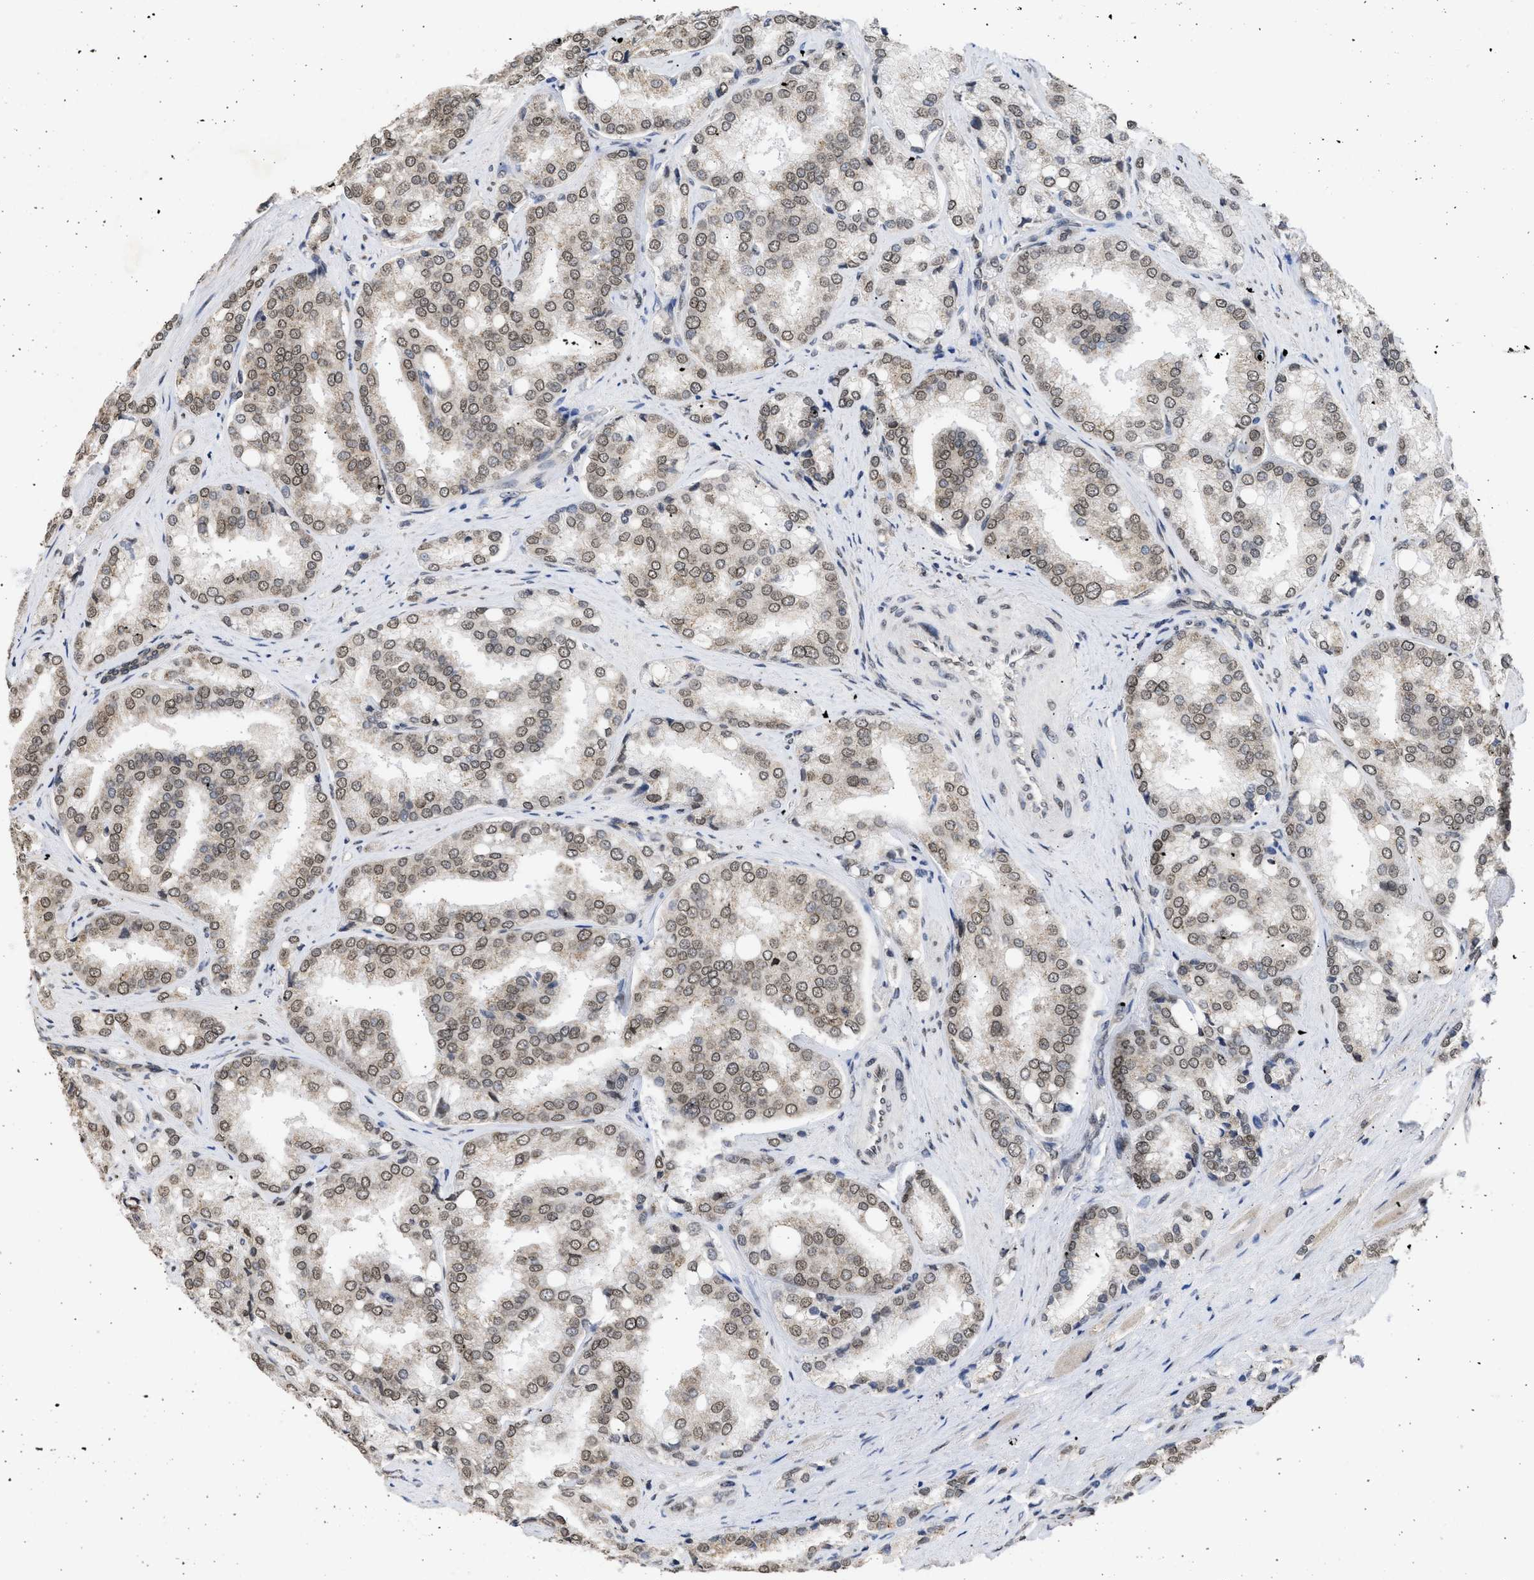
{"staining": {"intensity": "negative", "quantity": "none", "location": "none"}, "tissue": "prostate cancer", "cell_type": "Tumor cells", "image_type": "cancer", "snomed": [{"axis": "morphology", "description": "Adenocarcinoma, High grade"}, {"axis": "topography", "description": "Prostate"}], "caption": "This is an immunohistochemistry (IHC) micrograph of human prostate cancer. There is no positivity in tumor cells.", "gene": "NUP35", "patient": {"sex": "male", "age": 50}}